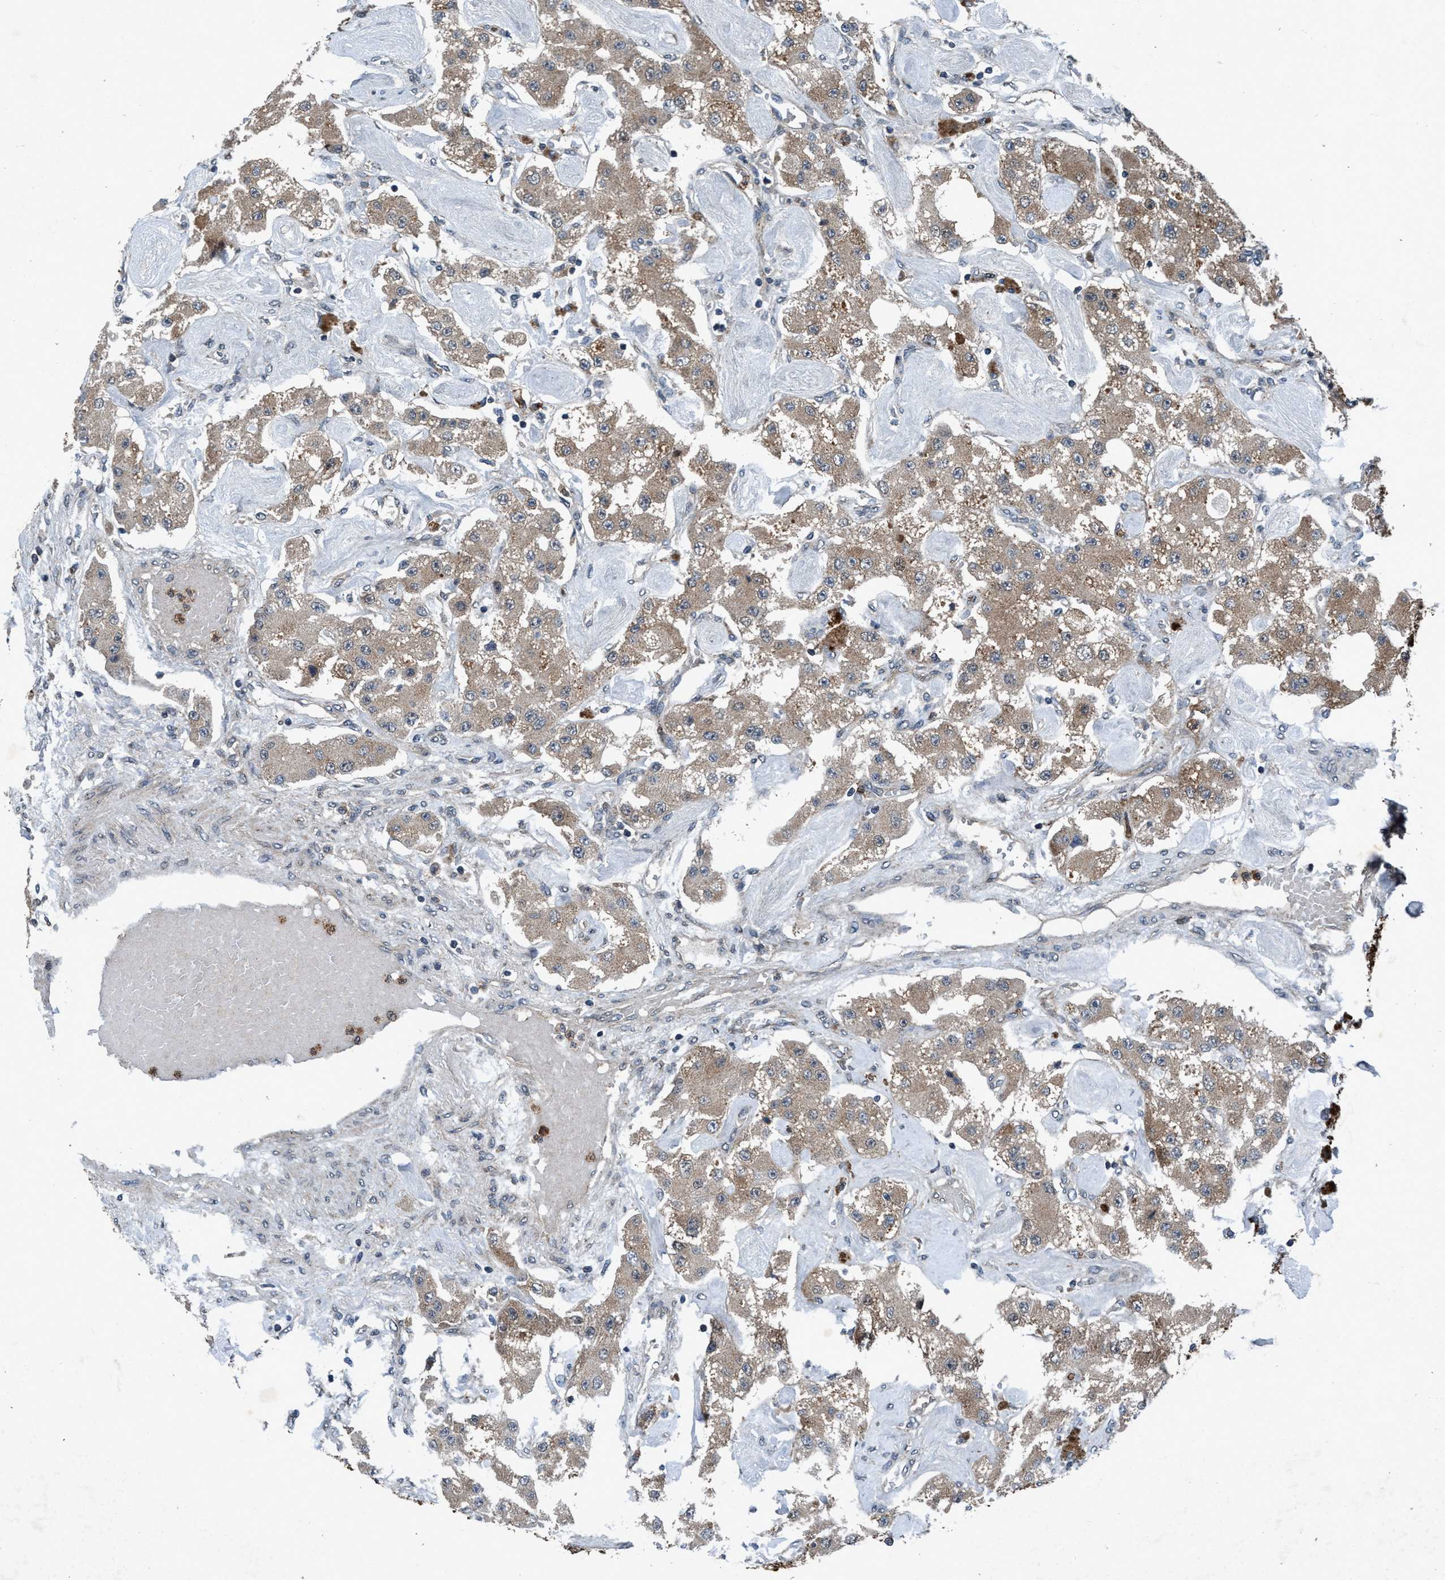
{"staining": {"intensity": "weak", "quantity": ">75%", "location": "cytoplasmic/membranous"}, "tissue": "carcinoid", "cell_type": "Tumor cells", "image_type": "cancer", "snomed": [{"axis": "morphology", "description": "Carcinoid, malignant, NOS"}, {"axis": "topography", "description": "Pancreas"}], "caption": "Carcinoid (malignant) stained for a protein (brown) demonstrates weak cytoplasmic/membranous positive staining in about >75% of tumor cells.", "gene": "AKT1S1", "patient": {"sex": "male", "age": 41}}